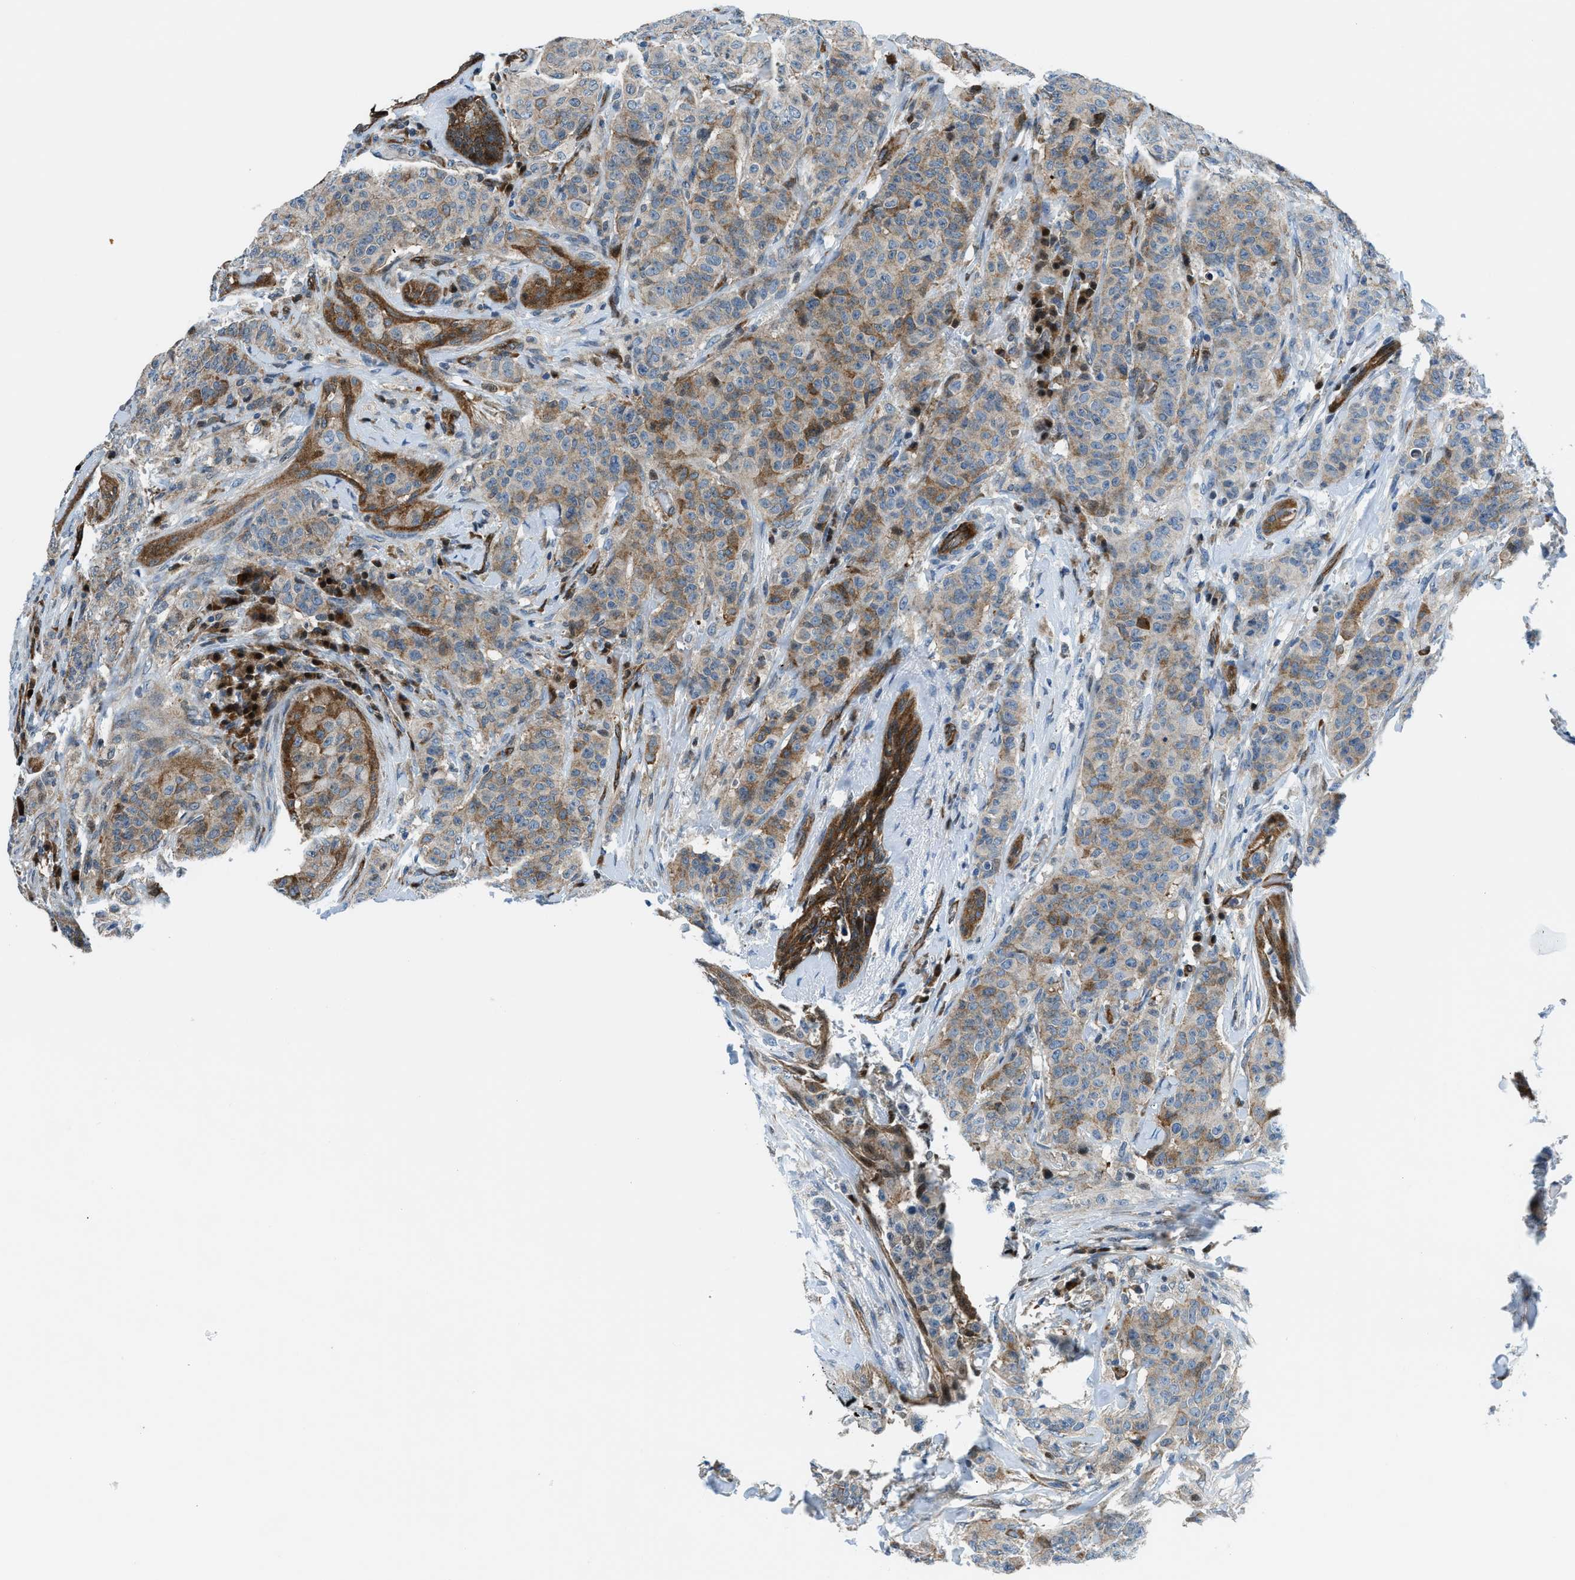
{"staining": {"intensity": "moderate", "quantity": ">75%", "location": "cytoplasmic/membranous,nuclear"}, "tissue": "breast cancer", "cell_type": "Tumor cells", "image_type": "cancer", "snomed": [{"axis": "morphology", "description": "Normal tissue, NOS"}, {"axis": "morphology", "description": "Duct carcinoma"}, {"axis": "topography", "description": "Breast"}], "caption": "Breast infiltrating ductal carcinoma was stained to show a protein in brown. There is medium levels of moderate cytoplasmic/membranous and nuclear expression in about >75% of tumor cells.", "gene": "YWHAE", "patient": {"sex": "female", "age": 40}}